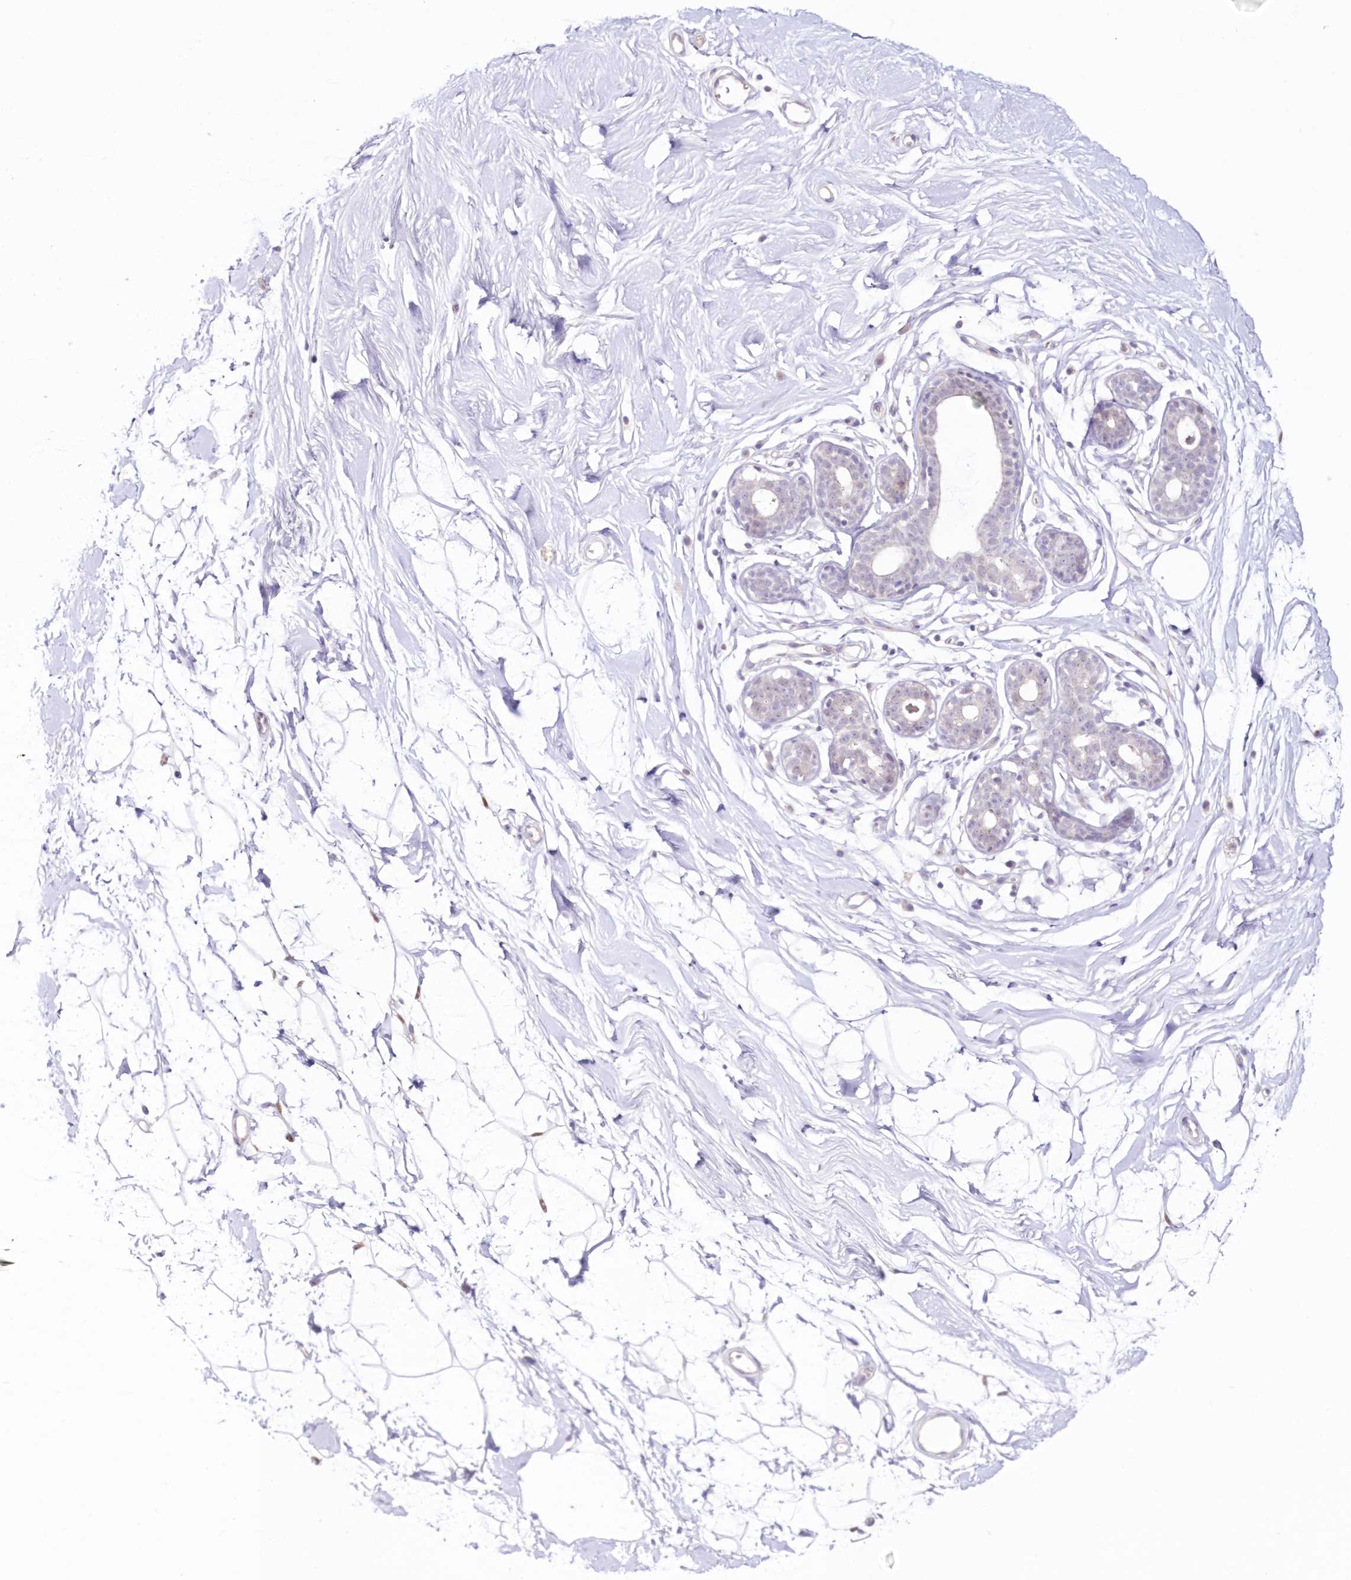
{"staining": {"intensity": "negative", "quantity": "none", "location": "none"}, "tissue": "breast", "cell_type": "Adipocytes", "image_type": "normal", "snomed": [{"axis": "morphology", "description": "Normal tissue, NOS"}, {"axis": "topography", "description": "Breast"}], "caption": "Immunohistochemistry (IHC) of benign human breast demonstrates no expression in adipocytes.", "gene": "NEU4", "patient": {"sex": "female", "age": 26}}